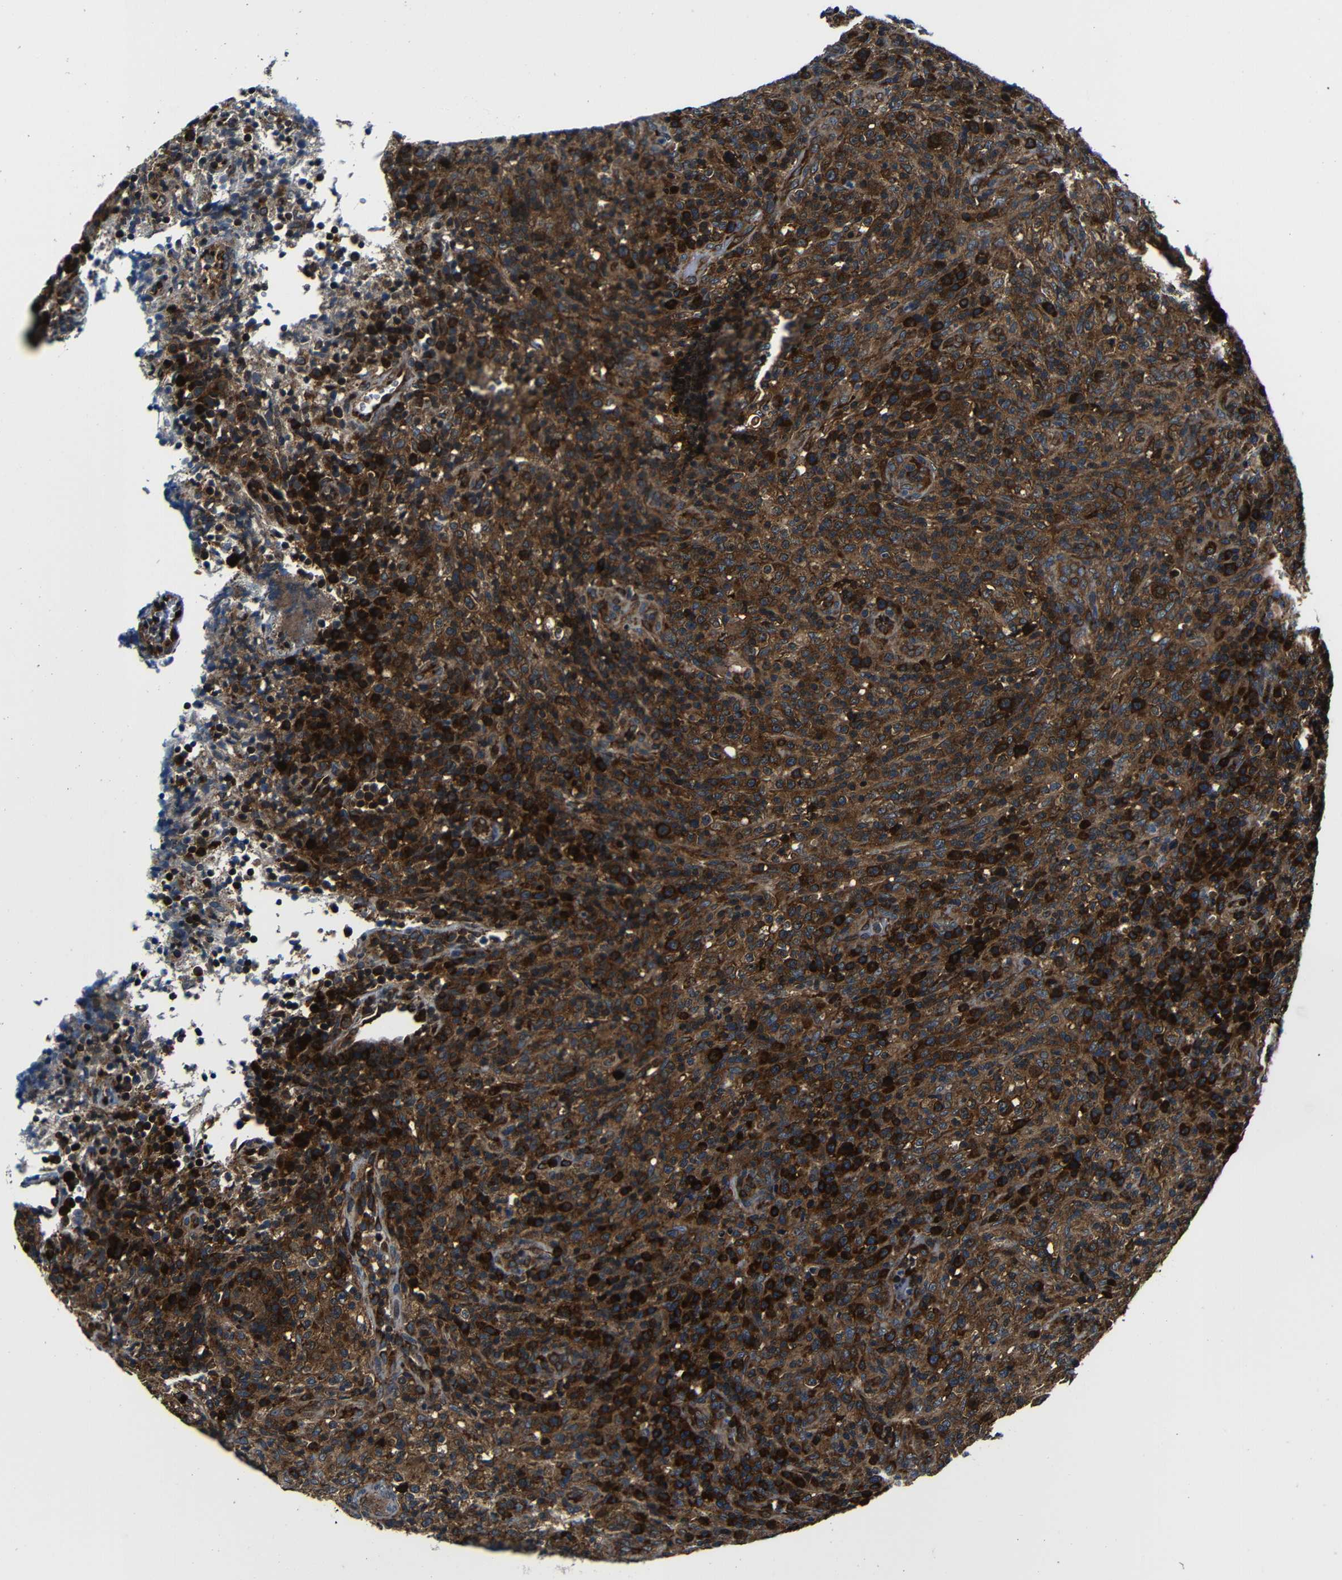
{"staining": {"intensity": "strong", "quantity": ">75%", "location": "cytoplasmic/membranous"}, "tissue": "lymphoma", "cell_type": "Tumor cells", "image_type": "cancer", "snomed": [{"axis": "morphology", "description": "Malignant lymphoma, non-Hodgkin's type, High grade"}, {"axis": "topography", "description": "Lymph node"}], "caption": "The histopathology image displays staining of high-grade malignant lymphoma, non-Hodgkin's type, revealing strong cytoplasmic/membranous protein staining (brown color) within tumor cells. (DAB IHC, brown staining for protein, blue staining for nuclei).", "gene": "ABCE1", "patient": {"sex": "female", "age": 76}}